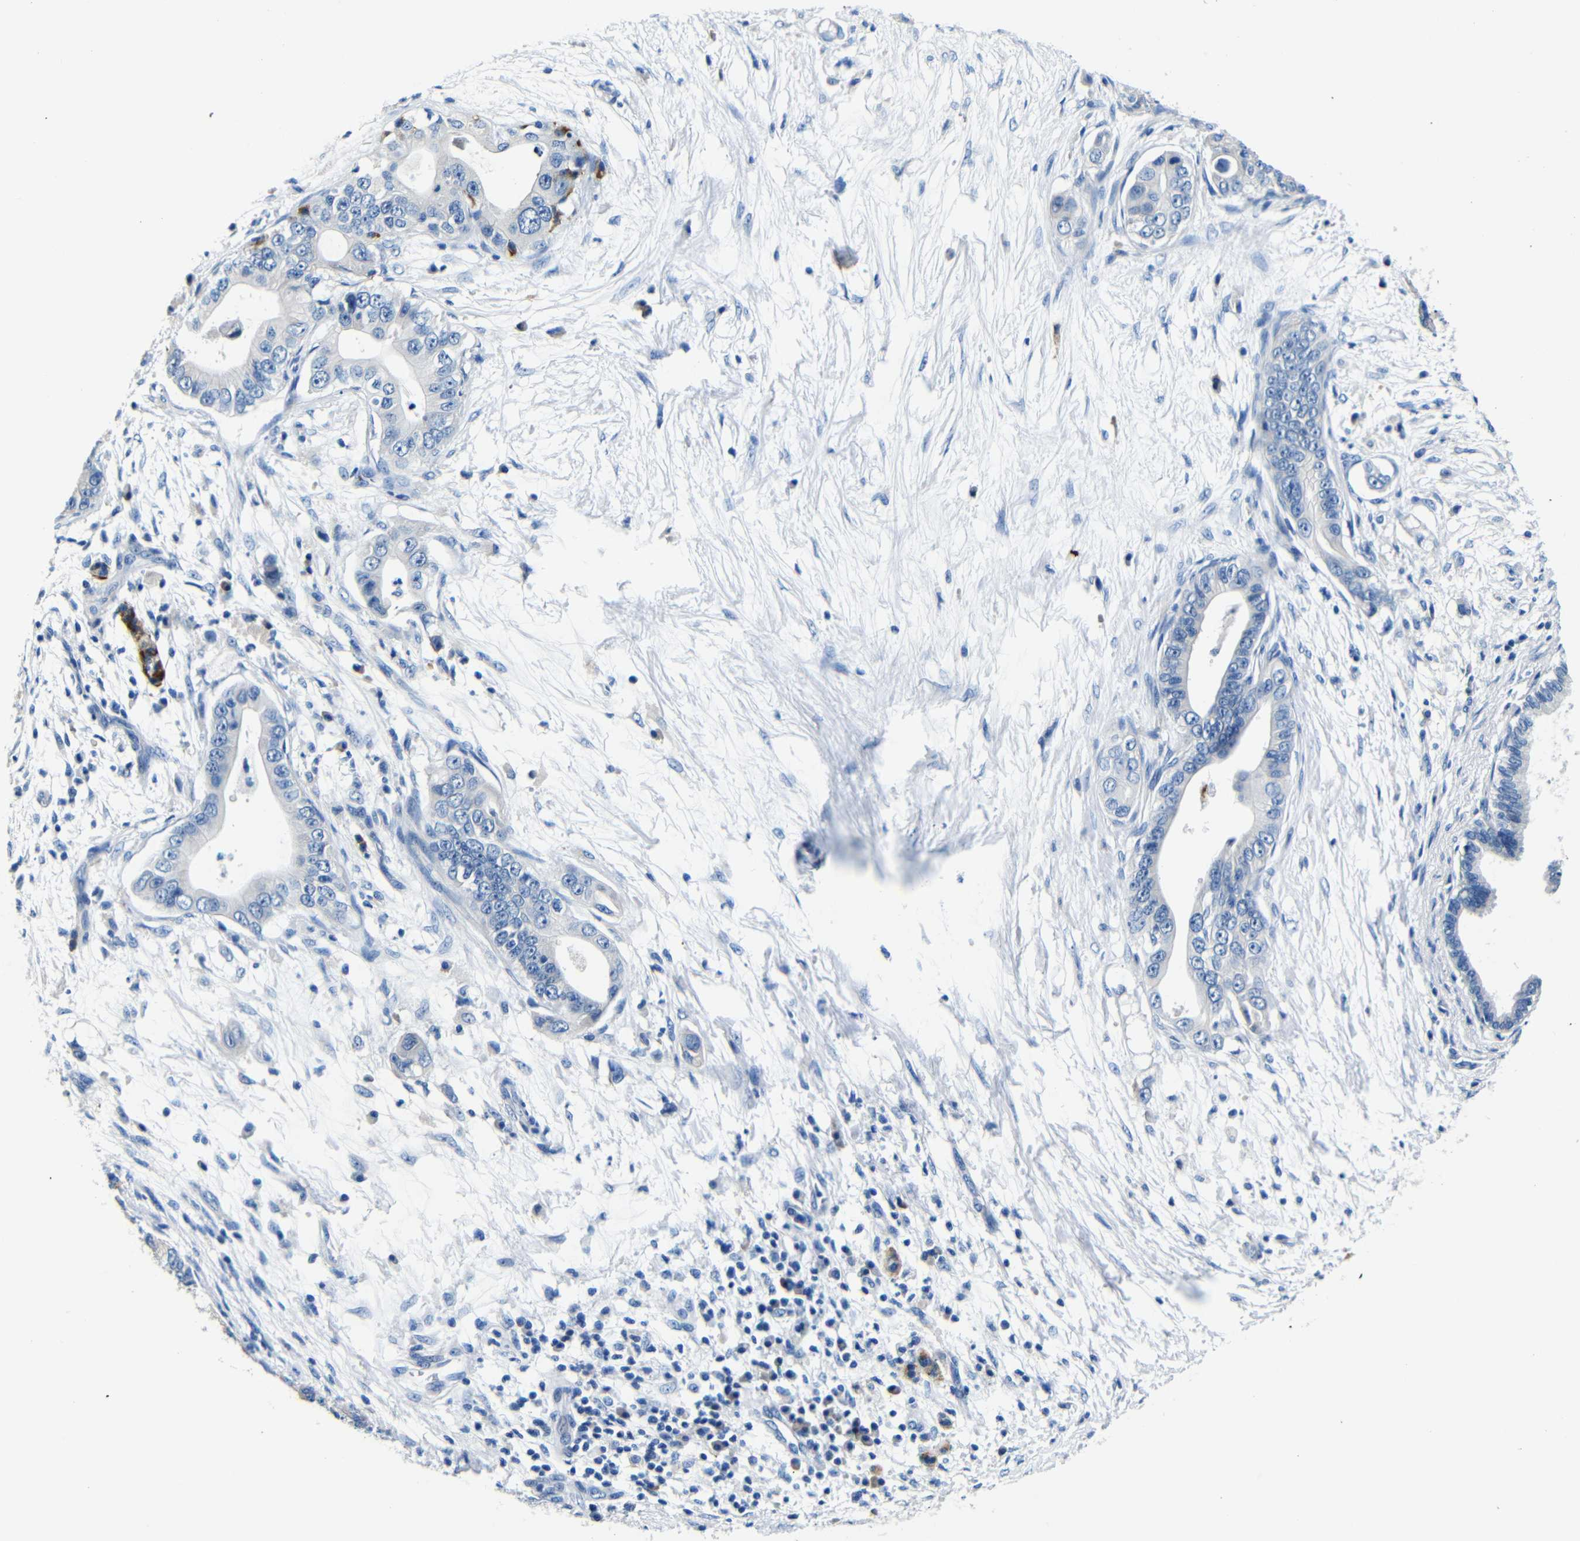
{"staining": {"intensity": "negative", "quantity": "none", "location": "none"}, "tissue": "pancreatic cancer", "cell_type": "Tumor cells", "image_type": "cancer", "snomed": [{"axis": "morphology", "description": "Adenocarcinoma, NOS"}, {"axis": "topography", "description": "Pancreas"}], "caption": "Immunohistochemistry micrograph of neoplastic tissue: human pancreatic cancer (adenocarcinoma) stained with DAB shows no significant protein positivity in tumor cells.", "gene": "TNFAIP1", "patient": {"sex": "male", "age": 77}}